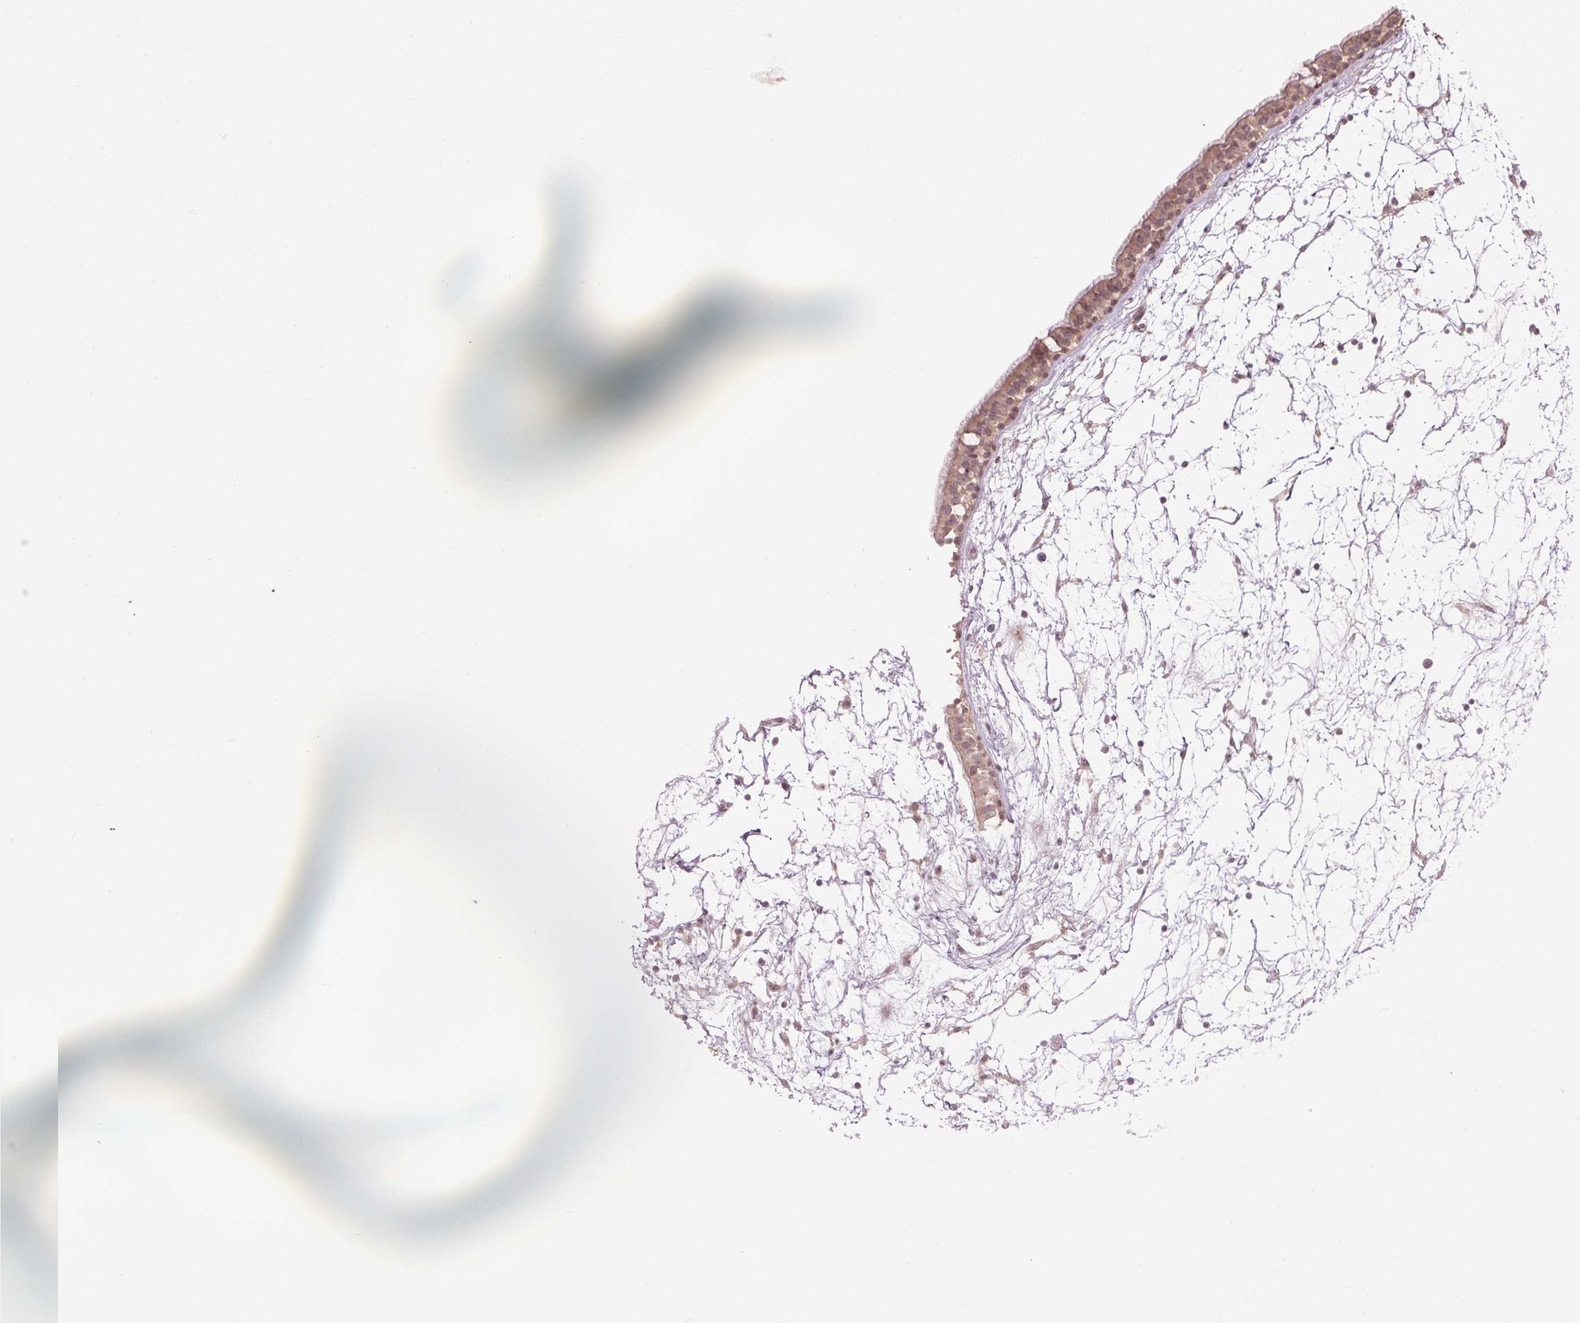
{"staining": {"intensity": "weak", "quantity": ">75%", "location": "cytoplasmic/membranous"}, "tissue": "nasopharynx", "cell_type": "Respiratory epithelial cells", "image_type": "normal", "snomed": [{"axis": "morphology", "description": "Normal tissue, NOS"}, {"axis": "topography", "description": "Nasopharynx"}], "caption": "A photomicrograph of nasopharynx stained for a protein displays weak cytoplasmic/membranous brown staining in respiratory epithelial cells. (DAB (3,3'-diaminobenzidine) IHC with brightfield microscopy, high magnification).", "gene": "TMED6", "patient": {"sex": "male", "age": 68}}